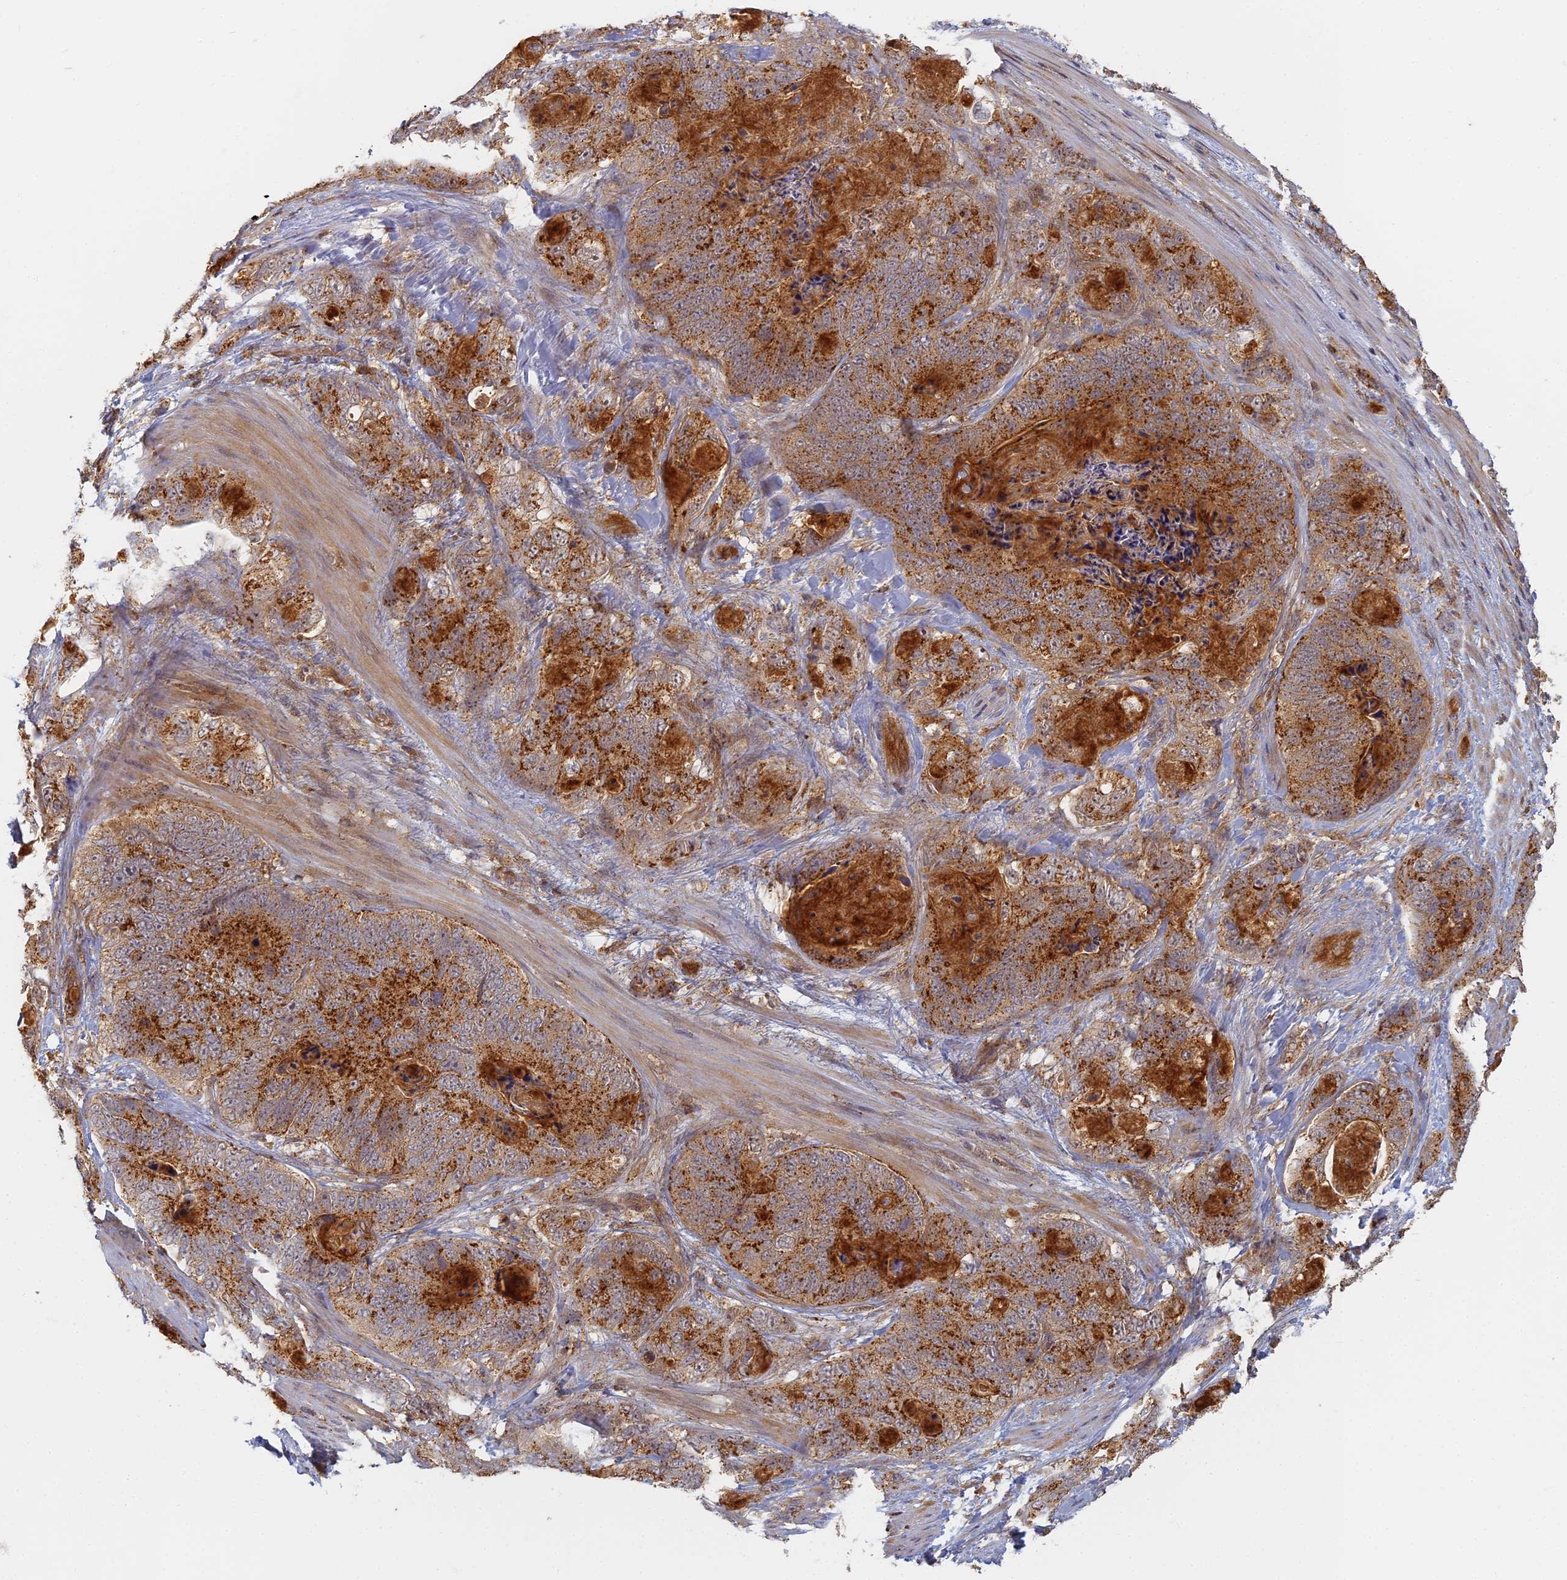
{"staining": {"intensity": "strong", "quantity": "25%-75%", "location": "cytoplasmic/membranous"}, "tissue": "stomach cancer", "cell_type": "Tumor cells", "image_type": "cancer", "snomed": [{"axis": "morphology", "description": "Normal tissue, NOS"}, {"axis": "morphology", "description": "Adenocarcinoma, NOS"}, {"axis": "topography", "description": "Stomach"}], "caption": "Protein expression analysis of stomach cancer (adenocarcinoma) displays strong cytoplasmic/membranous staining in about 25%-75% of tumor cells.", "gene": "INO80D", "patient": {"sex": "female", "age": 89}}